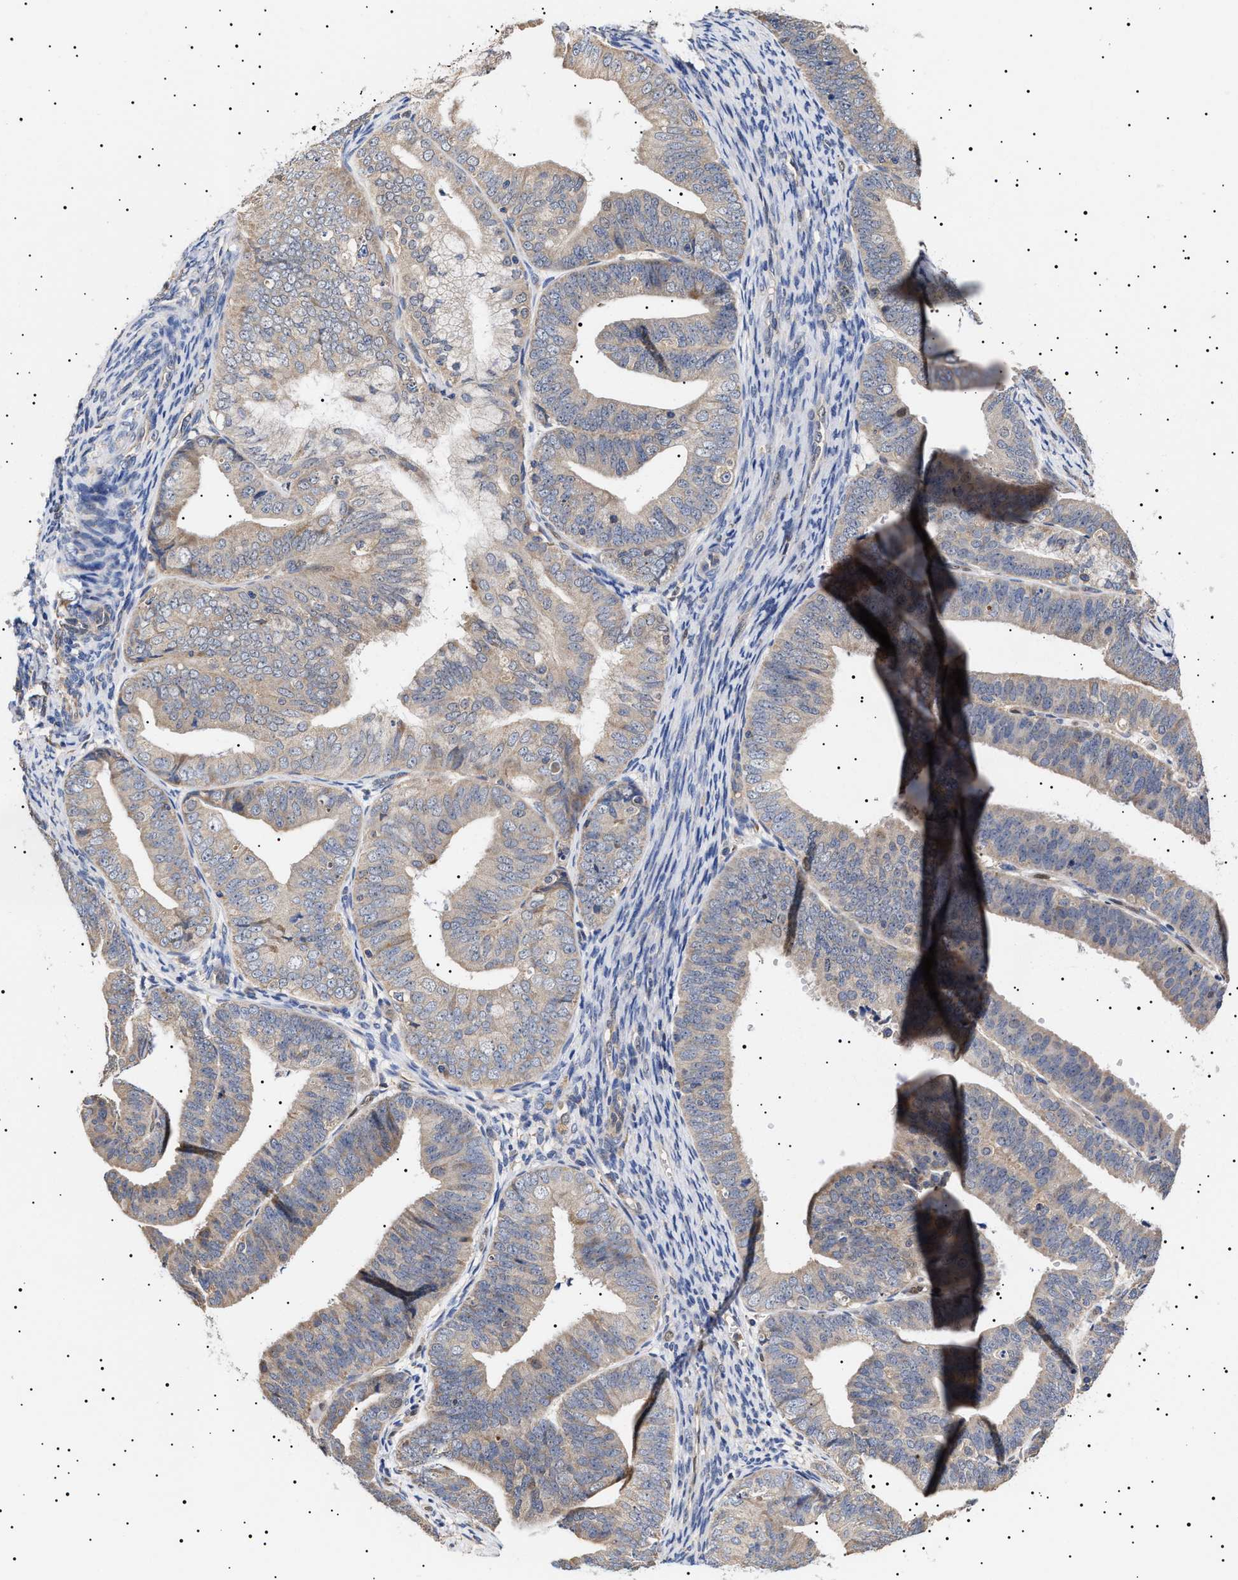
{"staining": {"intensity": "weak", "quantity": "25%-75%", "location": "cytoplasmic/membranous"}, "tissue": "endometrial cancer", "cell_type": "Tumor cells", "image_type": "cancer", "snomed": [{"axis": "morphology", "description": "Adenocarcinoma, NOS"}, {"axis": "topography", "description": "Endometrium"}], "caption": "Immunohistochemical staining of human endometrial cancer displays weak cytoplasmic/membranous protein expression in about 25%-75% of tumor cells. (Brightfield microscopy of DAB IHC at high magnification).", "gene": "KRBA1", "patient": {"sex": "female", "age": 63}}